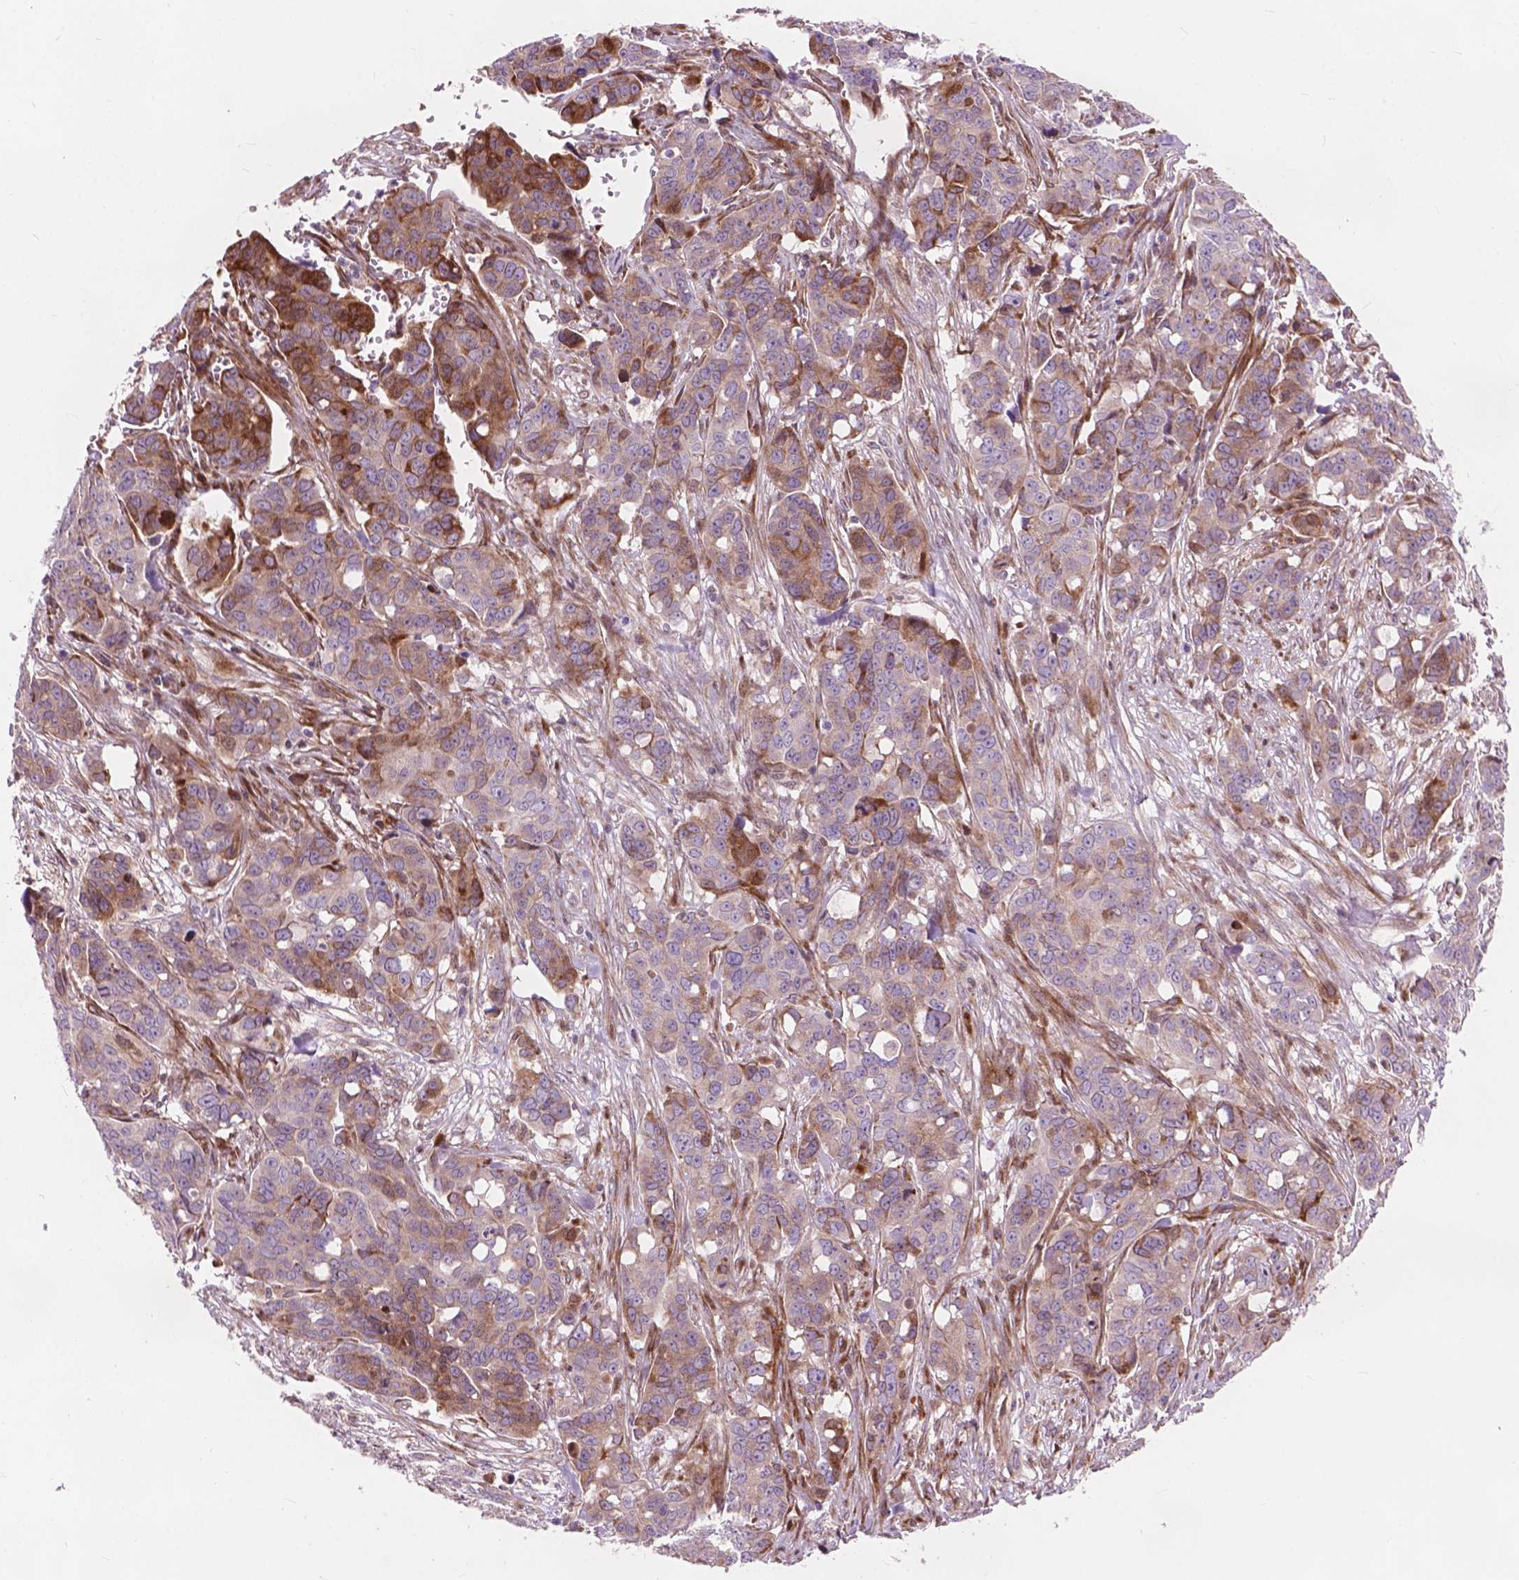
{"staining": {"intensity": "moderate", "quantity": "25%-75%", "location": "cytoplasmic/membranous"}, "tissue": "ovarian cancer", "cell_type": "Tumor cells", "image_type": "cancer", "snomed": [{"axis": "morphology", "description": "Carcinoma, endometroid"}, {"axis": "topography", "description": "Ovary"}], "caption": "Ovarian endometroid carcinoma was stained to show a protein in brown. There is medium levels of moderate cytoplasmic/membranous positivity in approximately 25%-75% of tumor cells. Using DAB (brown) and hematoxylin (blue) stains, captured at high magnification using brightfield microscopy.", "gene": "MORN1", "patient": {"sex": "female", "age": 78}}